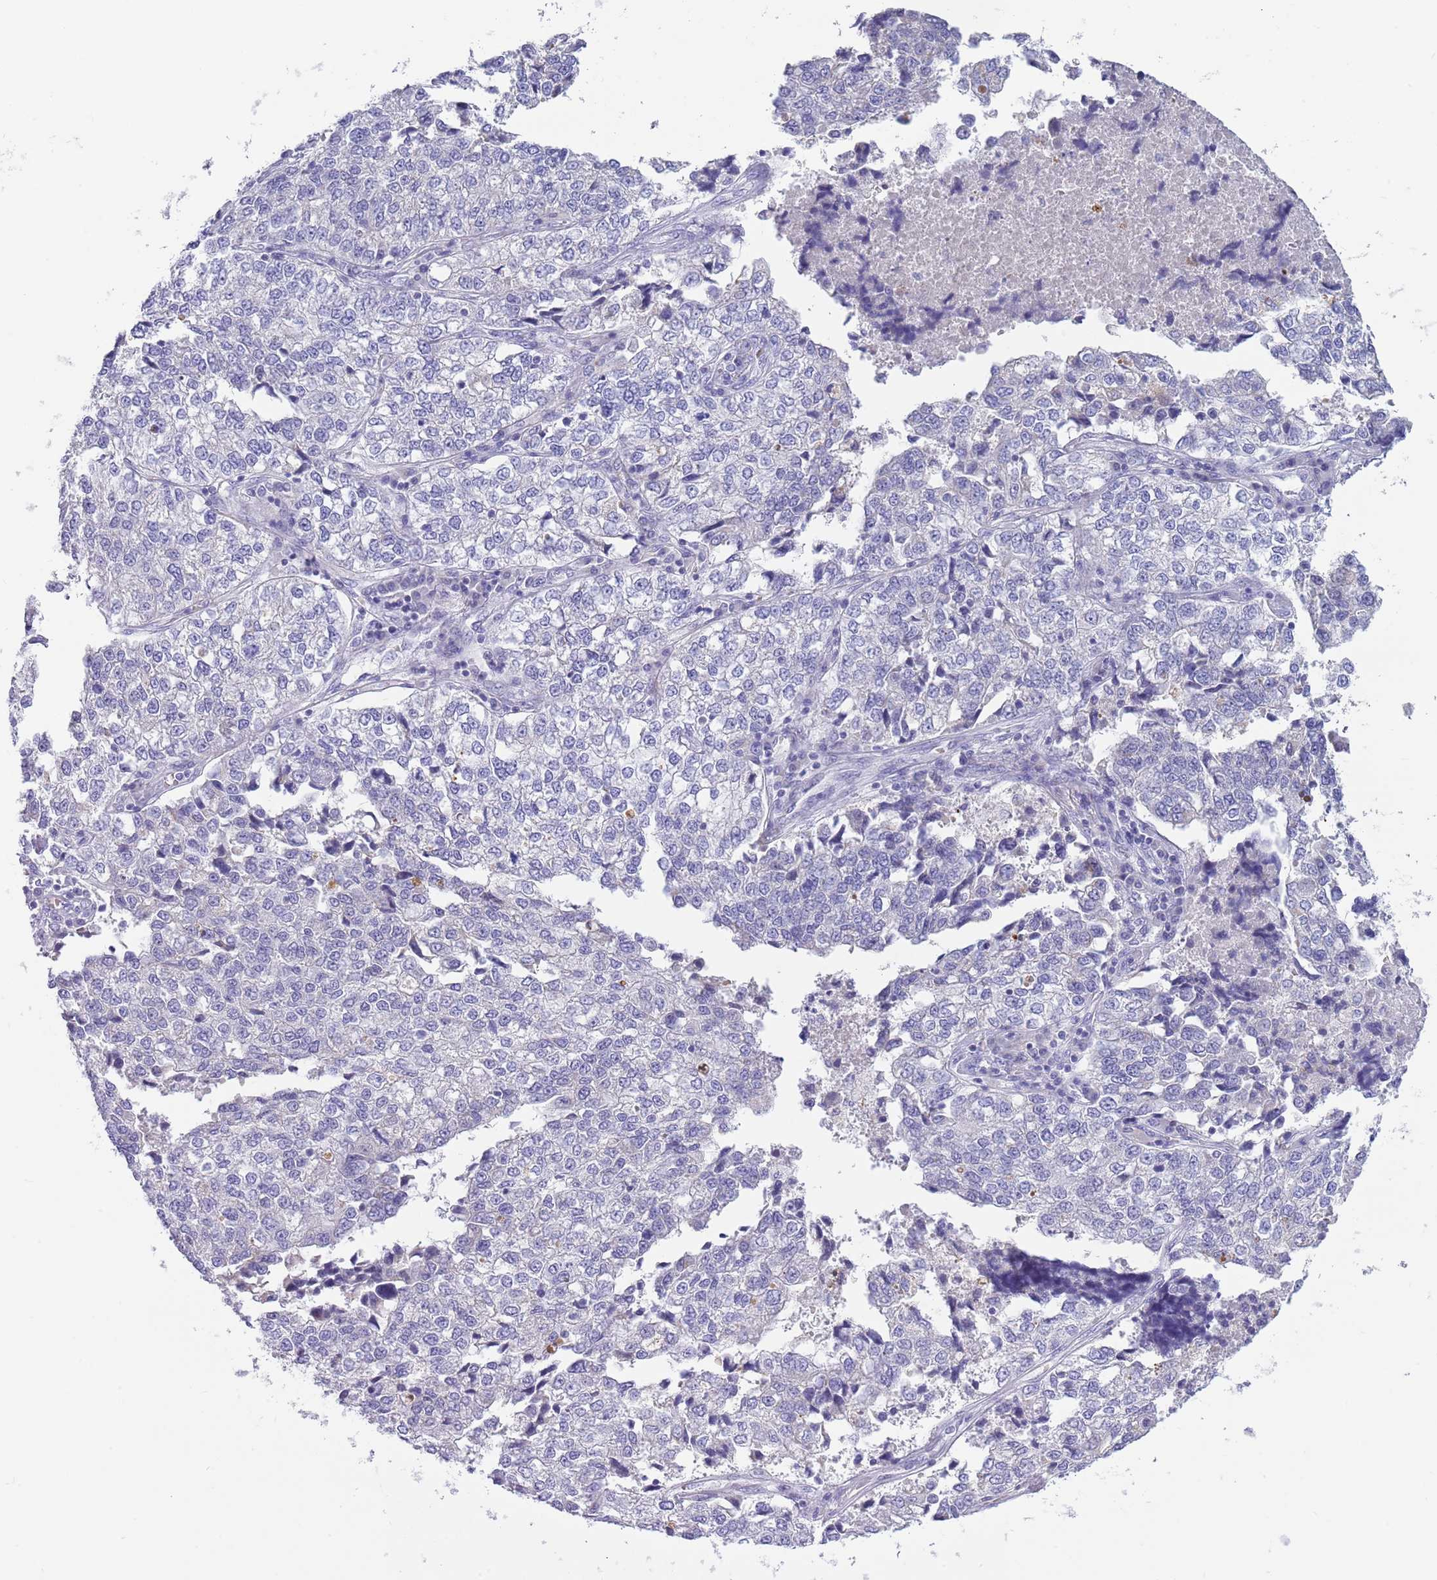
{"staining": {"intensity": "negative", "quantity": "none", "location": "none"}, "tissue": "lung cancer", "cell_type": "Tumor cells", "image_type": "cancer", "snomed": [{"axis": "morphology", "description": "Adenocarcinoma, NOS"}, {"axis": "topography", "description": "Lung"}], "caption": "A histopathology image of adenocarcinoma (lung) stained for a protein demonstrates no brown staining in tumor cells. The staining is performed using DAB (3,3'-diaminobenzidine) brown chromogen with nuclei counter-stained in using hematoxylin.", "gene": "DDHD1", "patient": {"sex": "male", "age": 49}}